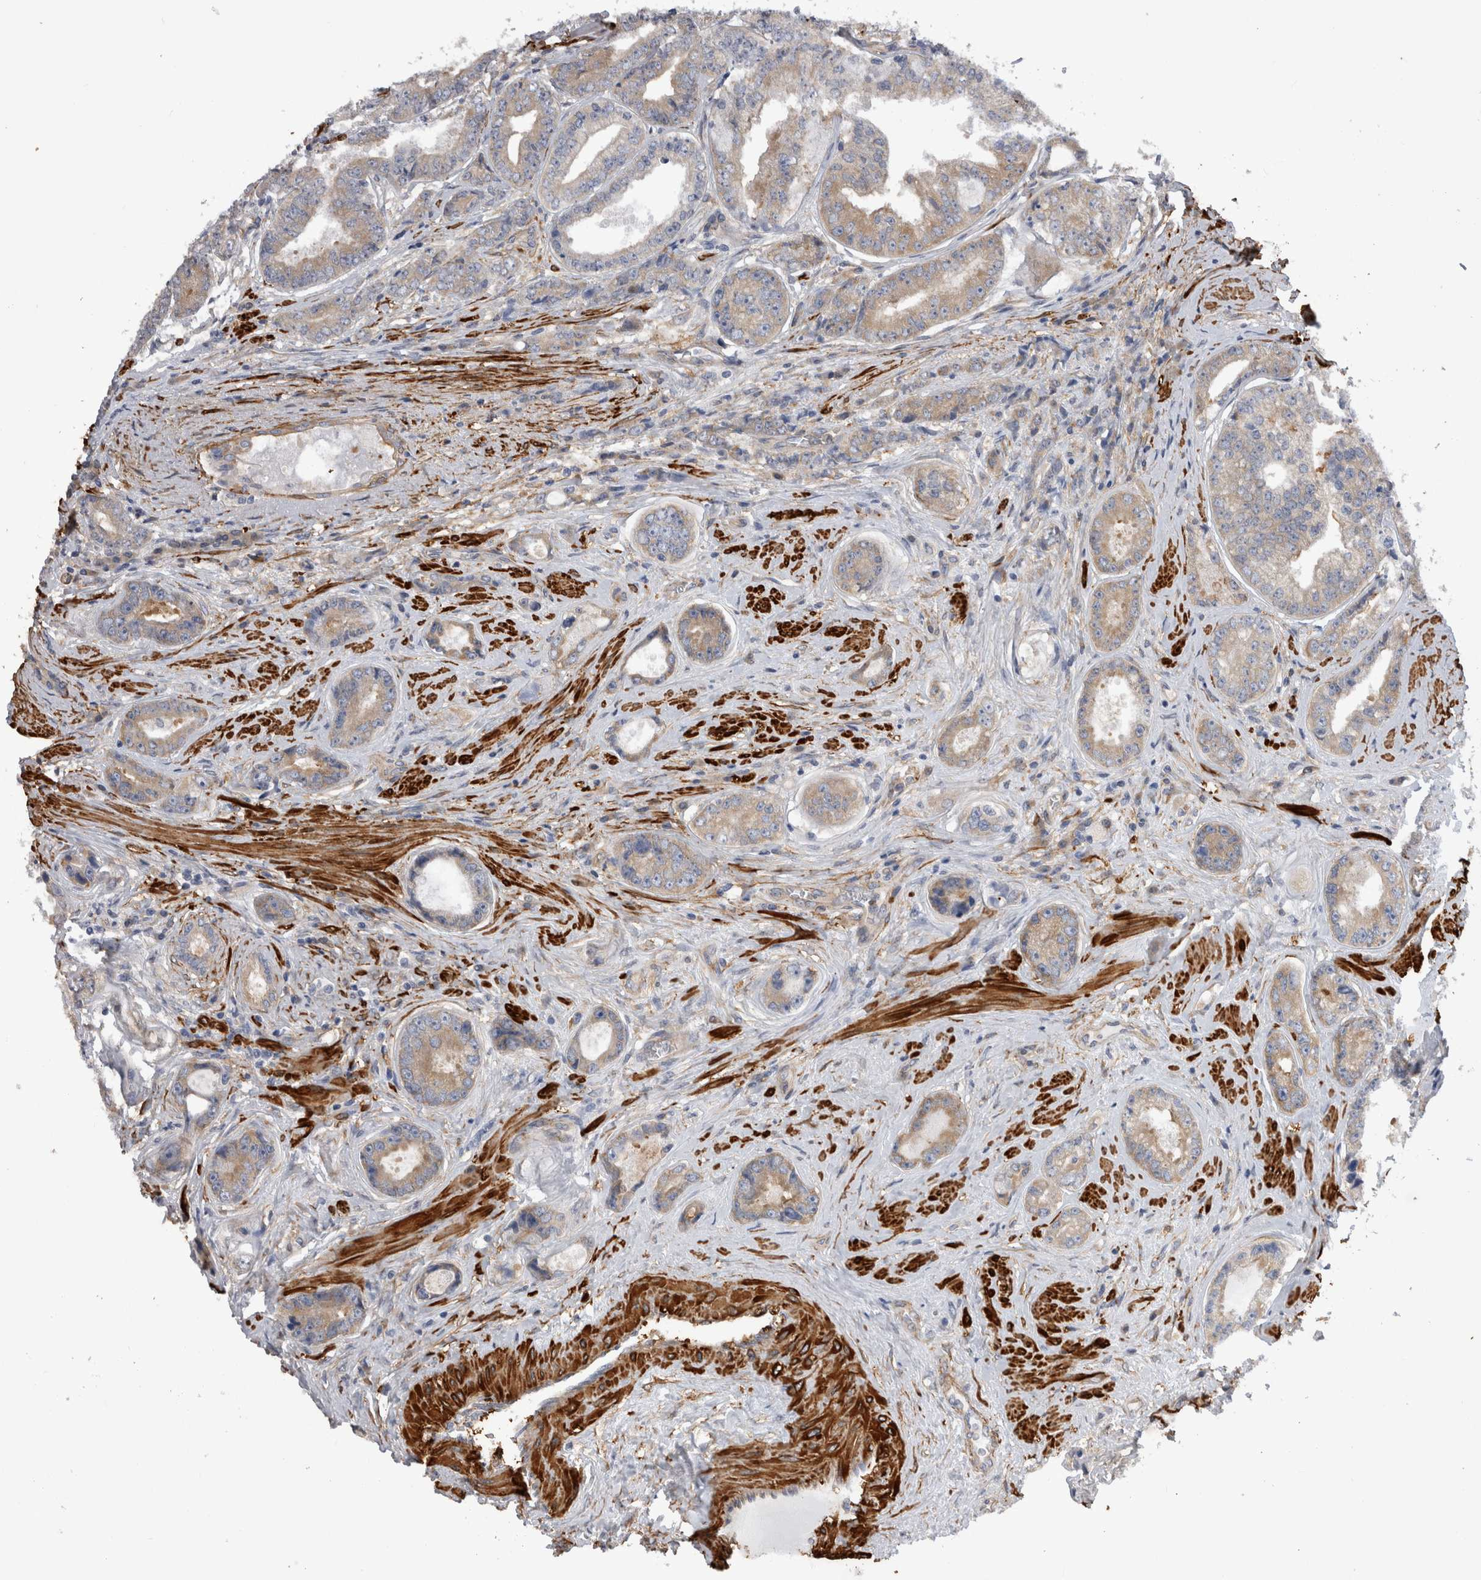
{"staining": {"intensity": "weak", "quantity": ">75%", "location": "cytoplasmic/membranous"}, "tissue": "prostate cancer", "cell_type": "Tumor cells", "image_type": "cancer", "snomed": [{"axis": "morphology", "description": "Adenocarcinoma, High grade"}, {"axis": "topography", "description": "Prostate"}], "caption": "A histopathology image showing weak cytoplasmic/membranous positivity in about >75% of tumor cells in prostate adenocarcinoma (high-grade), as visualized by brown immunohistochemical staining.", "gene": "EPRS1", "patient": {"sex": "male", "age": 61}}